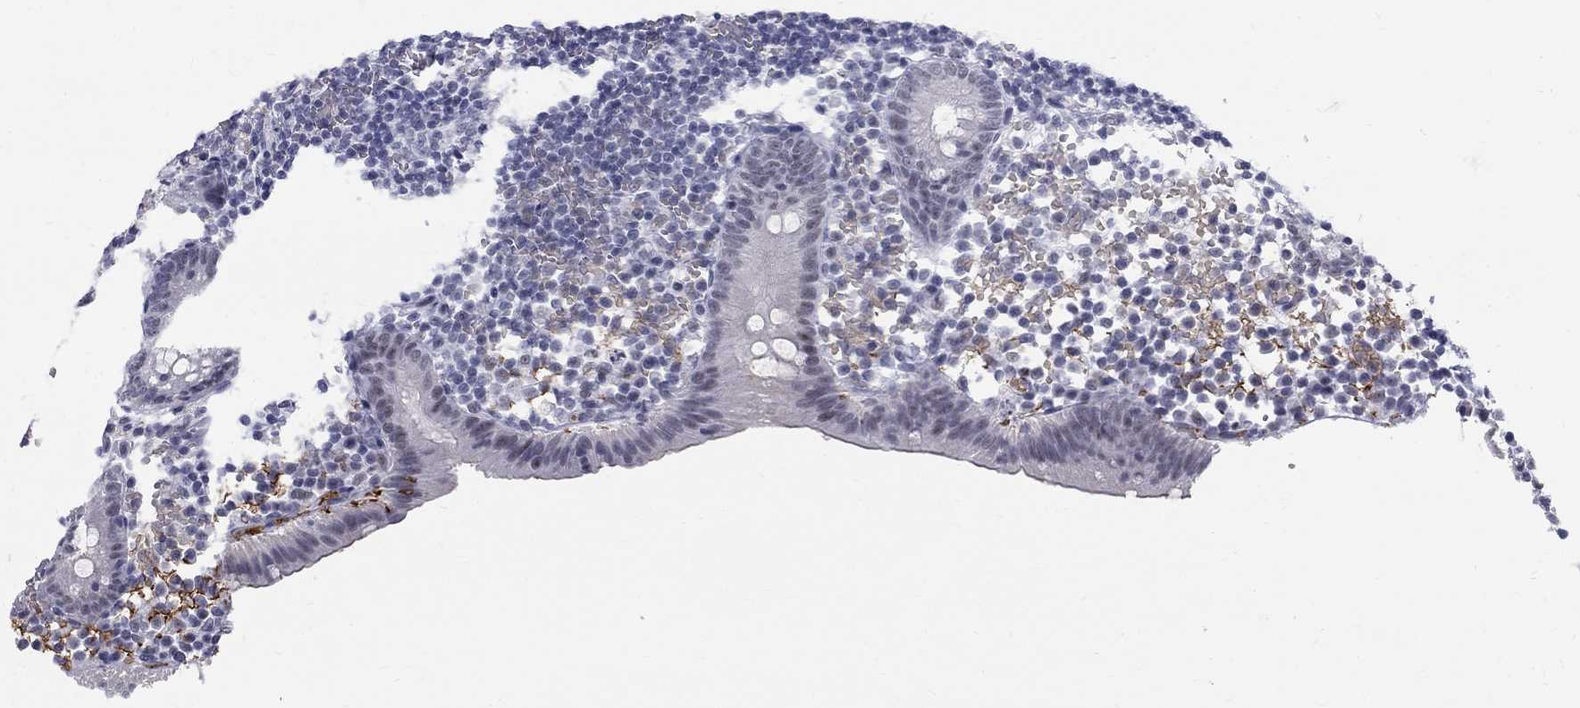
{"staining": {"intensity": "negative", "quantity": "none", "location": "none"}, "tissue": "appendix", "cell_type": "Glandular cells", "image_type": "normal", "snomed": [{"axis": "morphology", "description": "Normal tissue, NOS"}, {"axis": "topography", "description": "Appendix"}], "caption": "IHC of normal appendix exhibits no expression in glandular cells.", "gene": "DMTN", "patient": {"sex": "female", "age": 40}}